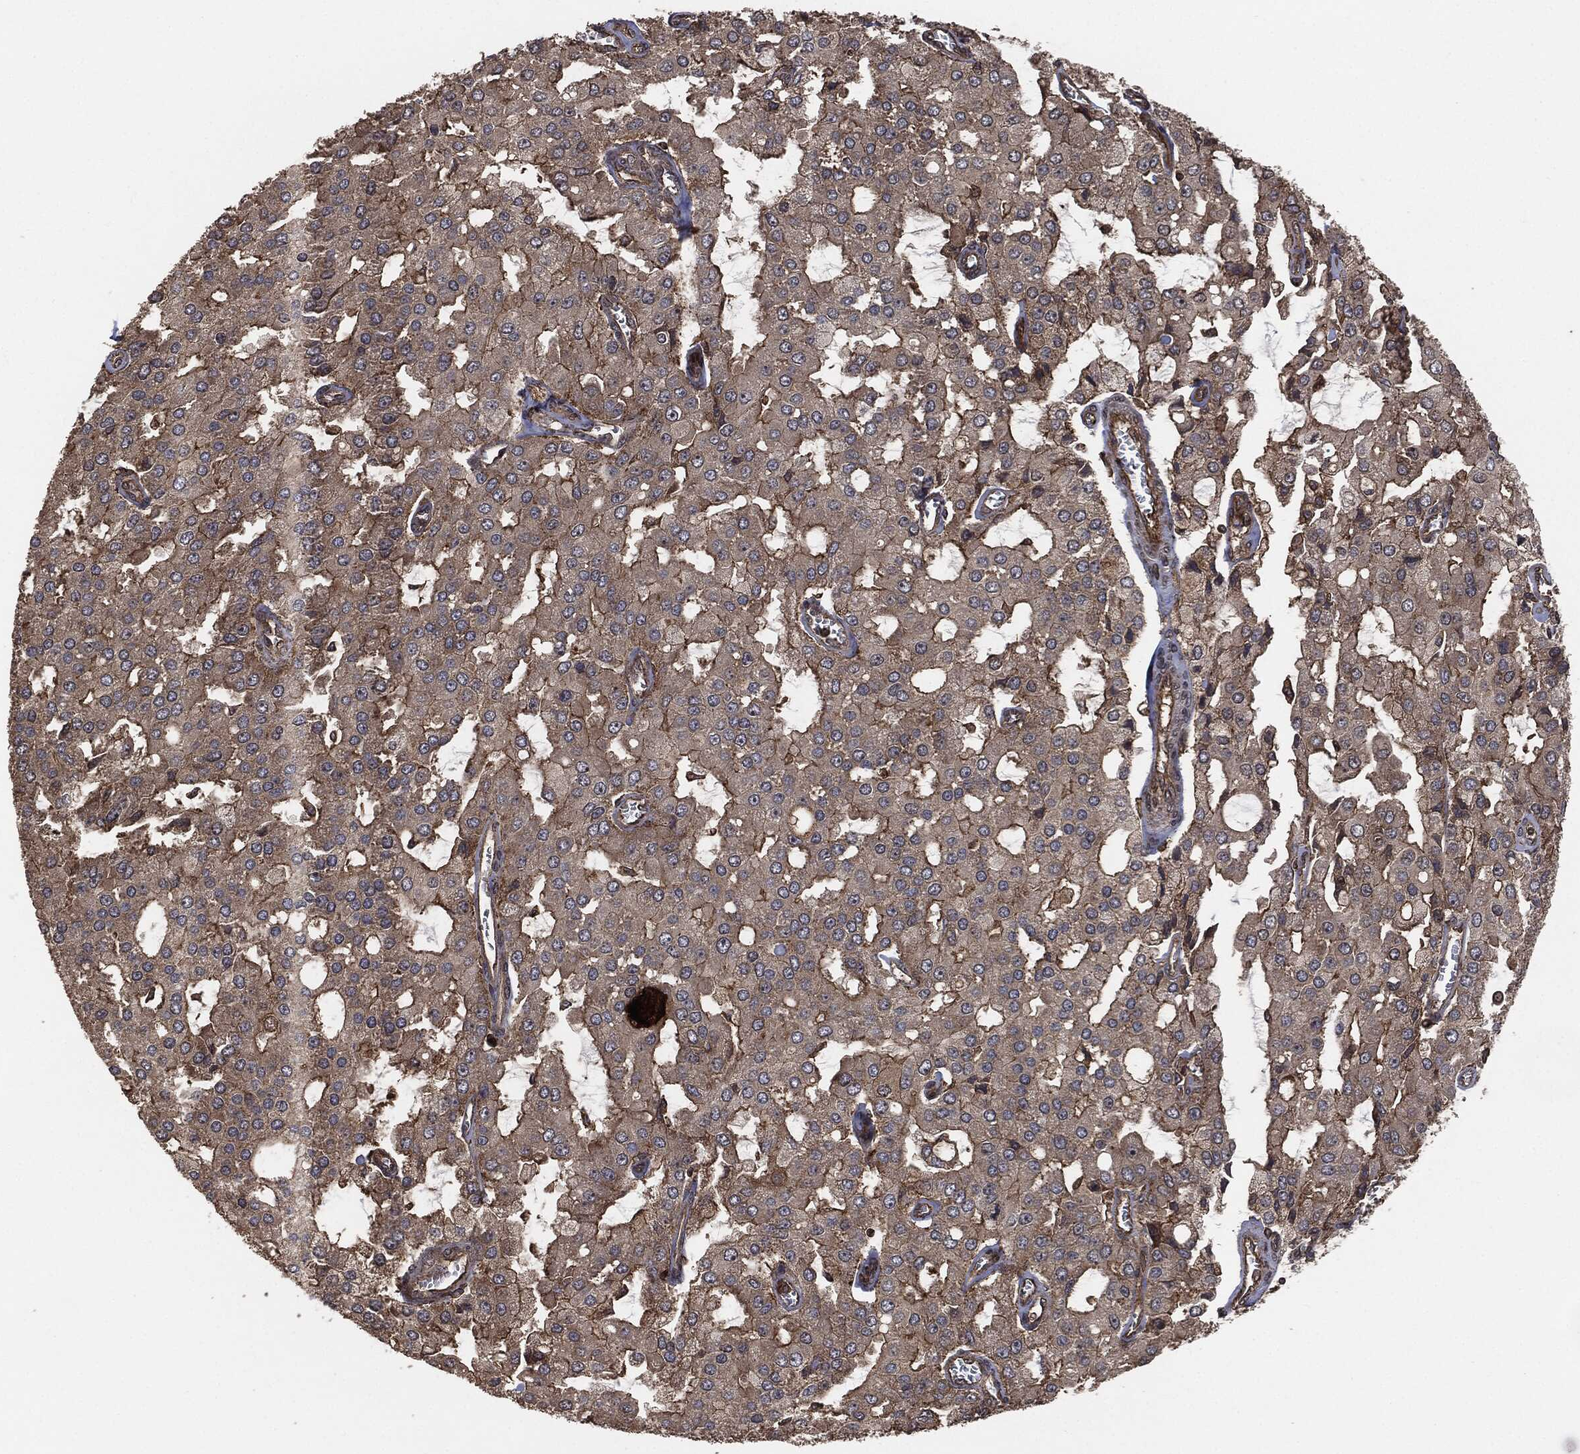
{"staining": {"intensity": "moderate", "quantity": "25%-75%", "location": "cytoplasmic/membranous"}, "tissue": "prostate cancer", "cell_type": "Tumor cells", "image_type": "cancer", "snomed": [{"axis": "morphology", "description": "Adenocarcinoma, NOS"}, {"axis": "topography", "description": "Prostate and seminal vesicle, NOS"}, {"axis": "topography", "description": "Prostate"}], "caption": "Prostate adenocarcinoma was stained to show a protein in brown. There is medium levels of moderate cytoplasmic/membranous staining in approximately 25%-75% of tumor cells. (Brightfield microscopy of DAB IHC at high magnification).", "gene": "IFIT1", "patient": {"sex": "male", "age": 67}}